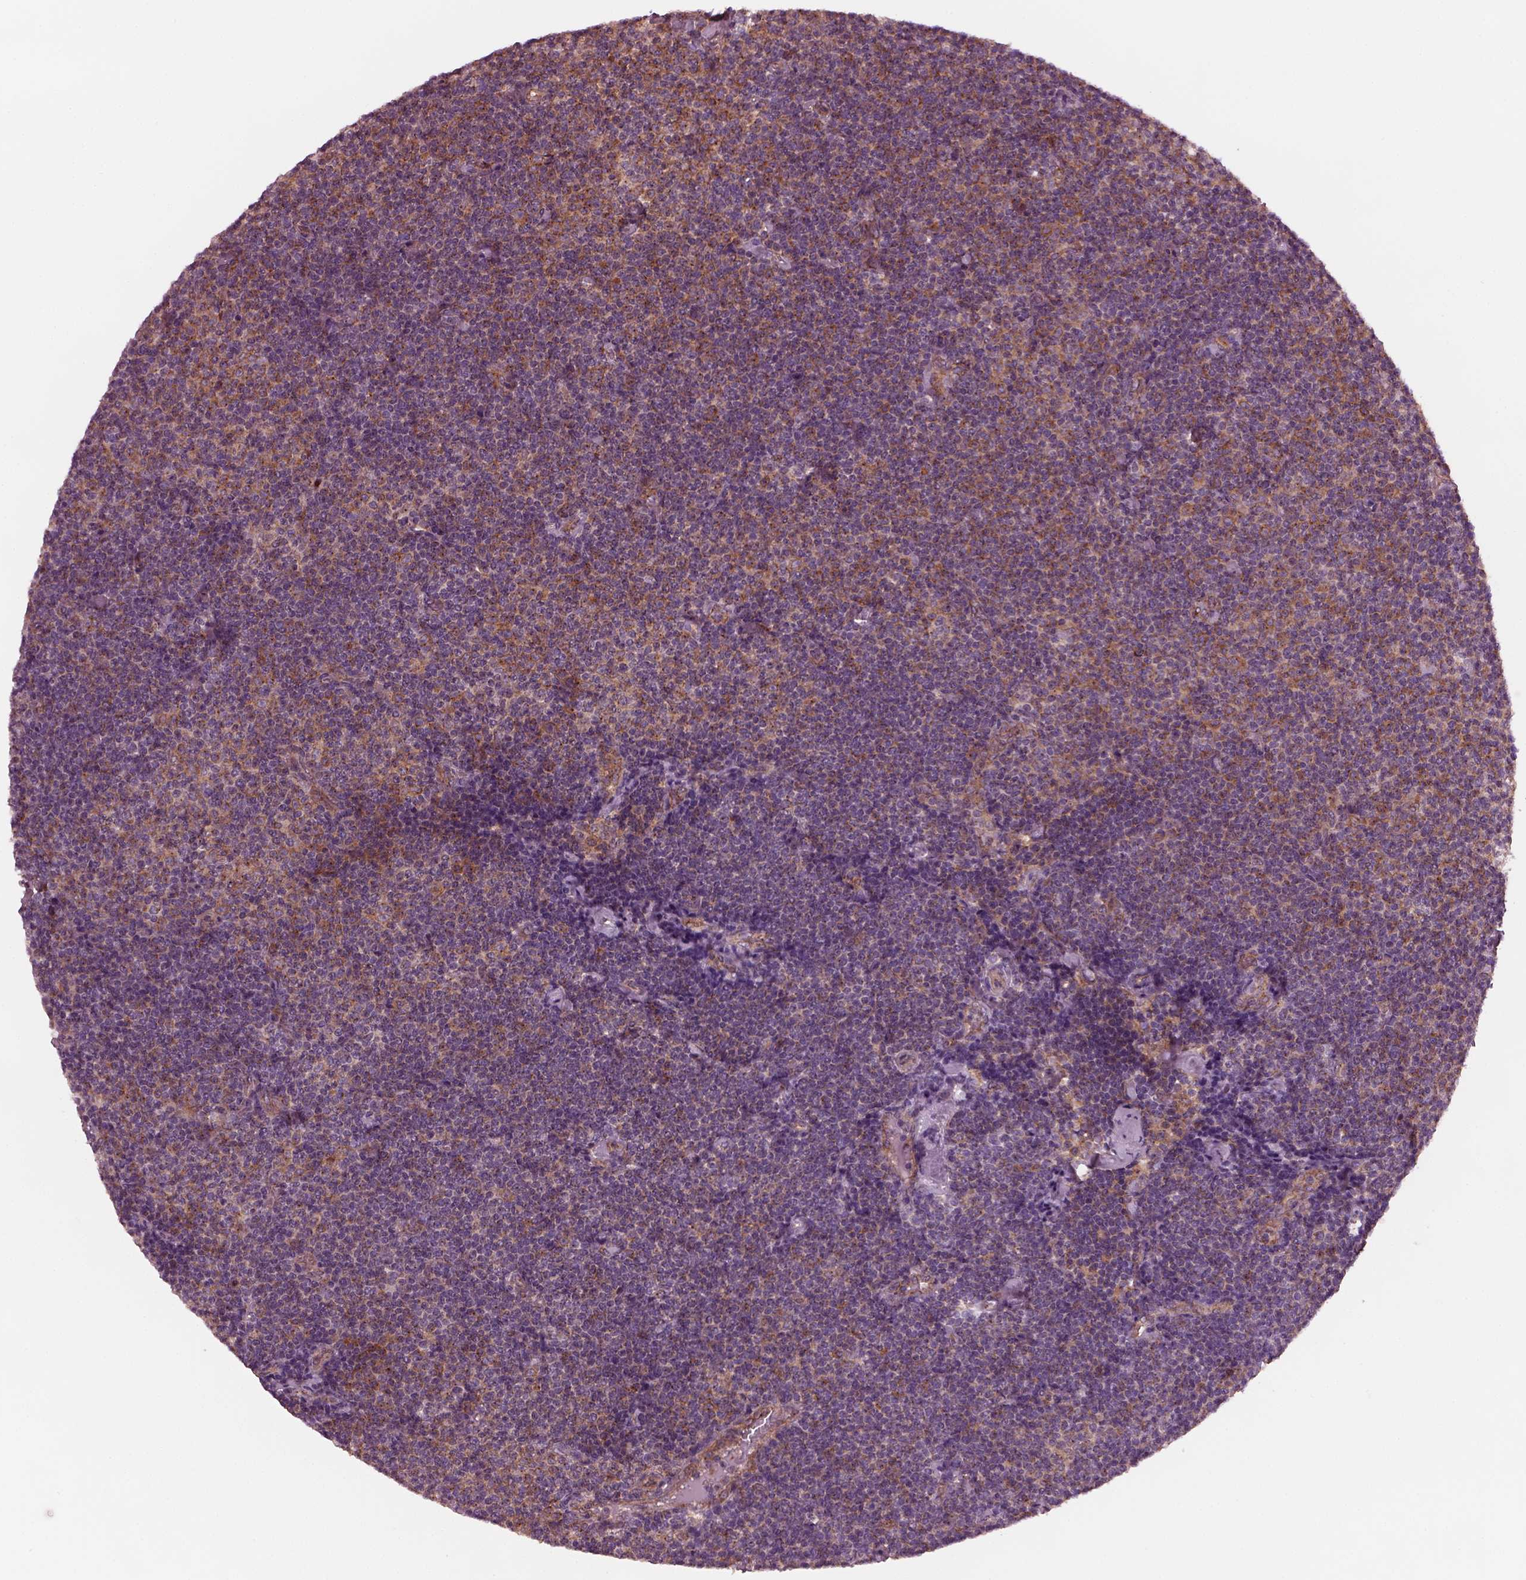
{"staining": {"intensity": "strong", "quantity": ">75%", "location": "cytoplasmic/membranous"}, "tissue": "lymphoma", "cell_type": "Tumor cells", "image_type": "cancer", "snomed": [{"axis": "morphology", "description": "Malignant lymphoma, non-Hodgkin's type, Low grade"}, {"axis": "topography", "description": "Lymph node"}], "caption": "The image demonstrates staining of lymphoma, revealing strong cytoplasmic/membranous protein positivity (brown color) within tumor cells. (DAB = brown stain, brightfield microscopy at high magnification).", "gene": "TUBG1", "patient": {"sex": "male", "age": 81}}